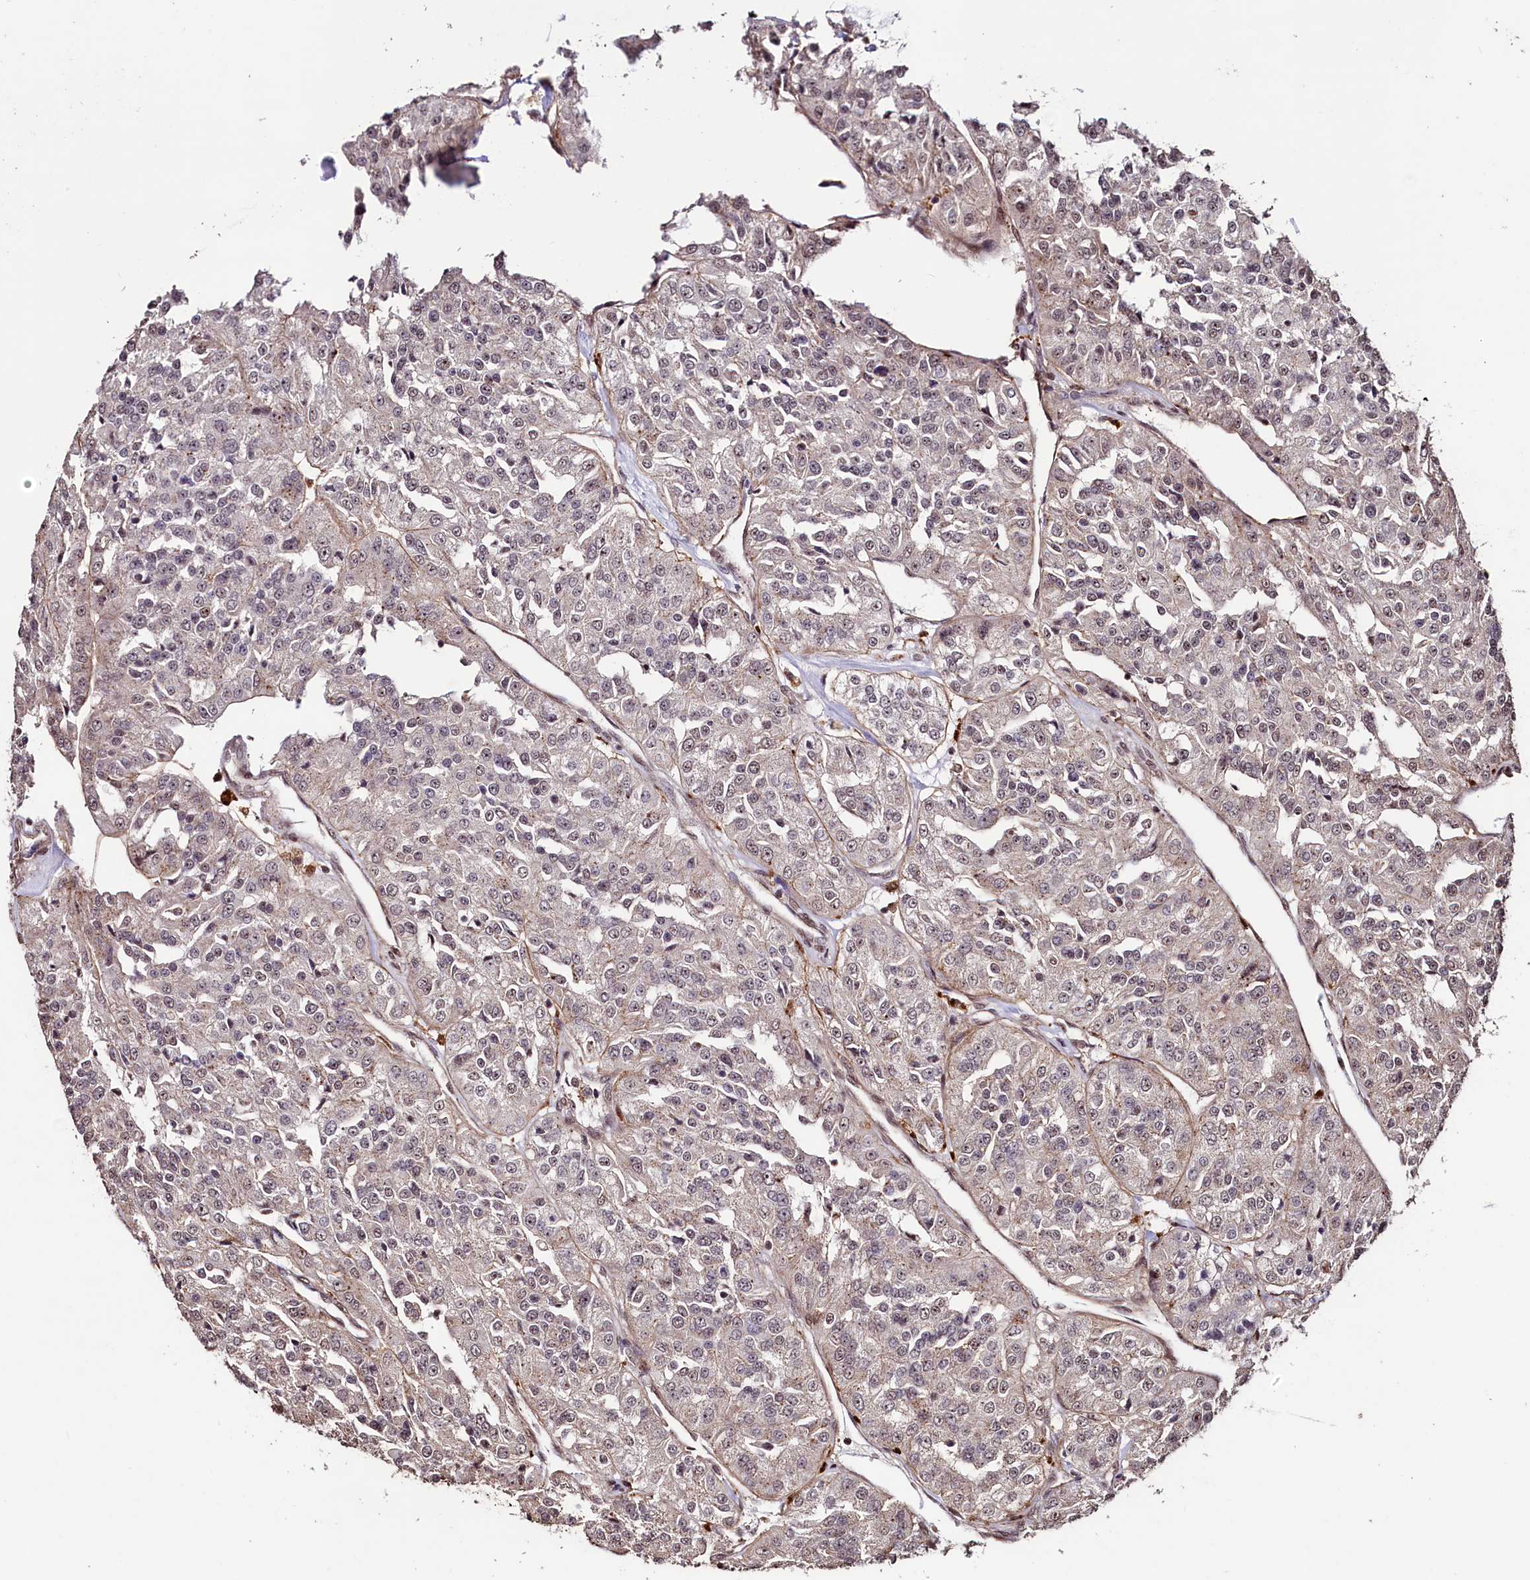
{"staining": {"intensity": "weak", "quantity": "25%-75%", "location": "nuclear"}, "tissue": "renal cancer", "cell_type": "Tumor cells", "image_type": "cancer", "snomed": [{"axis": "morphology", "description": "Adenocarcinoma, NOS"}, {"axis": "topography", "description": "Kidney"}], "caption": "The image exhibits a brown stain indicating the presence of a protein in the nuclear of tumor cells in renal adenocarcinoma.", "gene": "SFSWAP", "patient": {"sex": "female", "age": 63}}